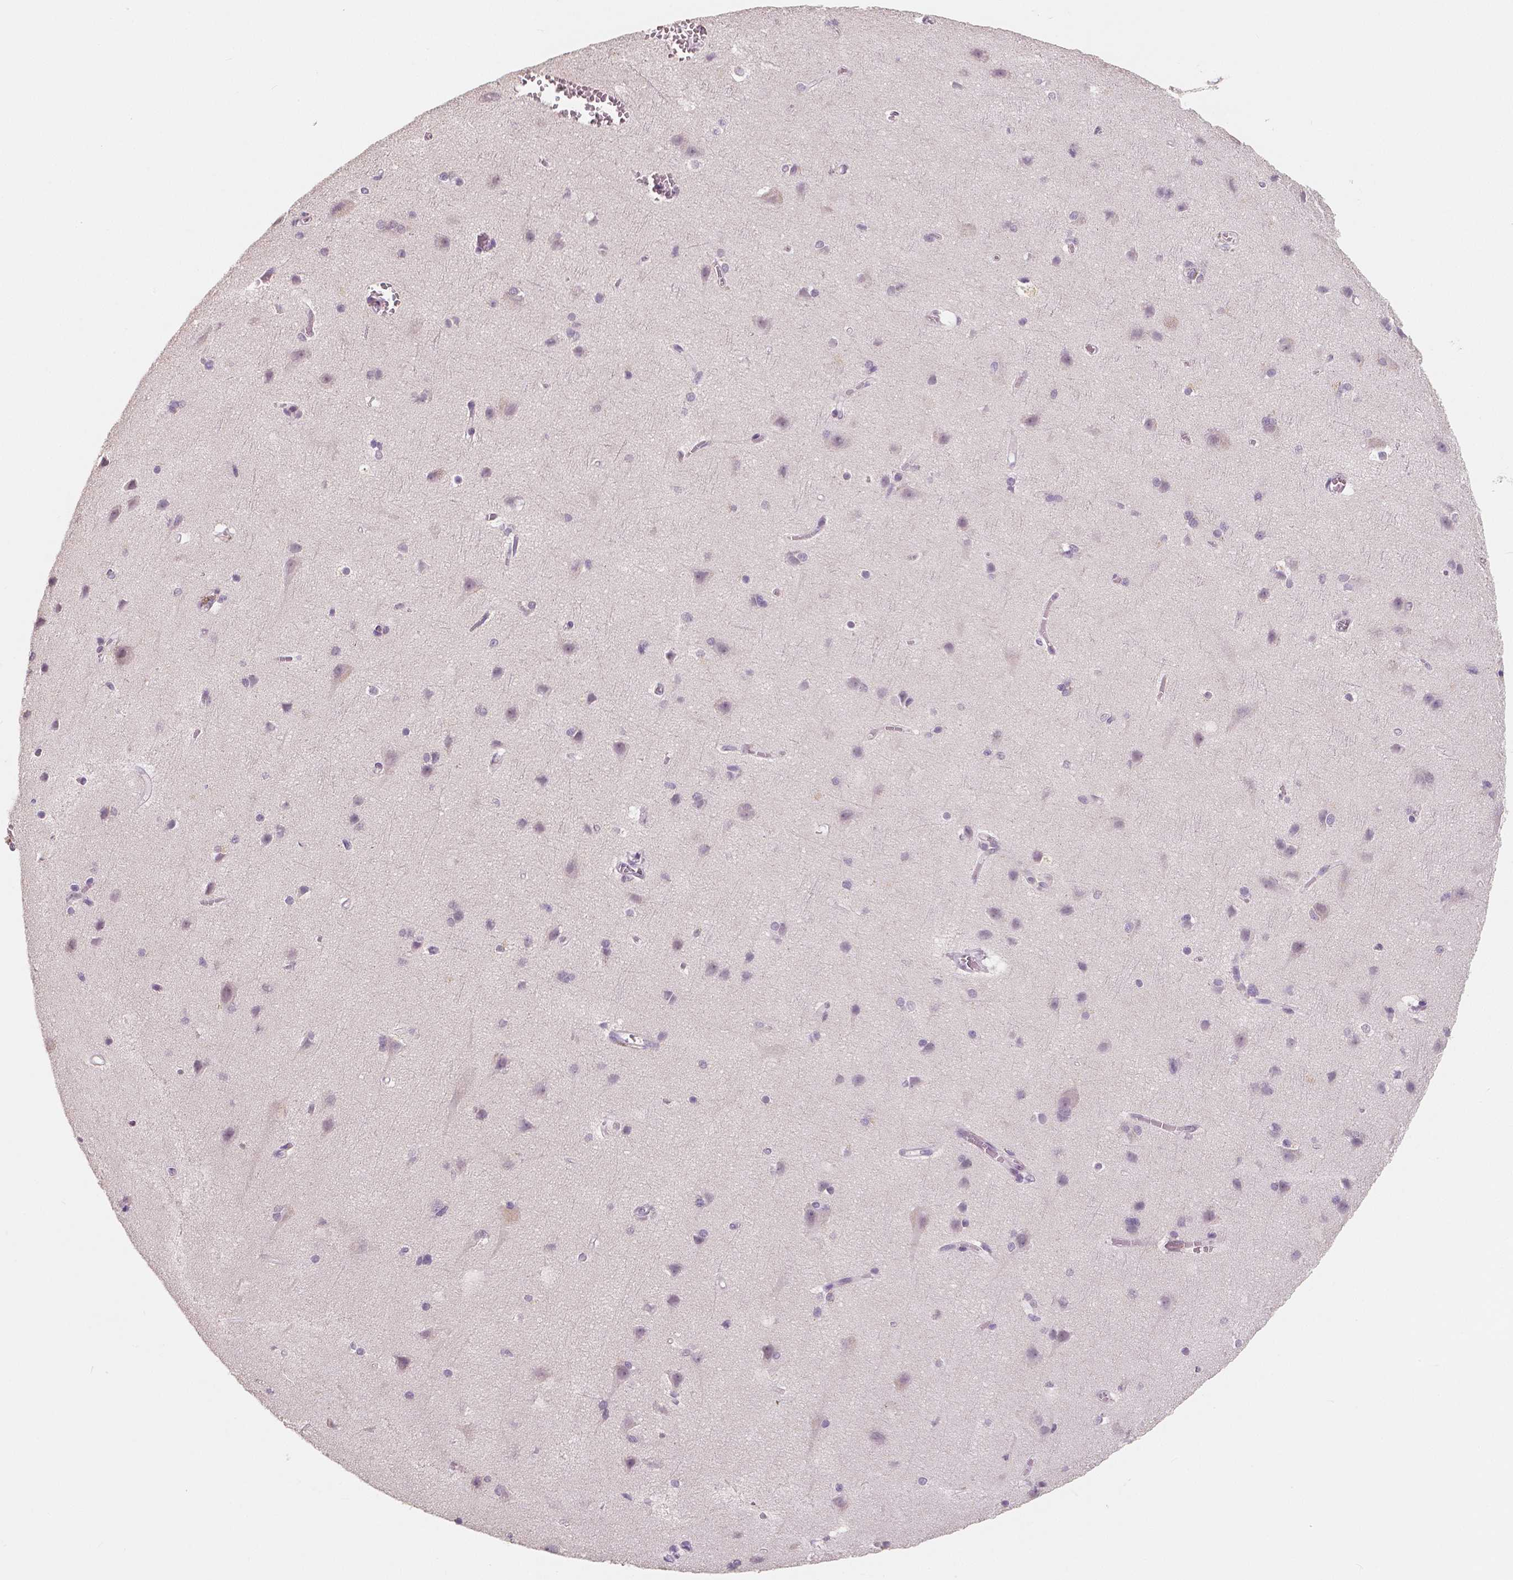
{"staining": {"intensity": "negative", "quantity": "none", "location": "none"}, "tissue": "cerebral cortex", "cell_type": "Endothelial cells", "image_type": "normal", "snomed": [{"axis": "morphology", "description": "Normal tissue, NOS"}, {"axis": "topography", "description": "Cerebral cortex"}], "caption": "Immunohistochemistry (IHC) micrograph of normal cerebral cortex stained for a protein (brown), which displays no expression in endothelial cells. (DAB (3,3'-diaminobenzidine) IHC with hematoxylin counter stain).", "gene": "RNASE7", "patient": {"sex": "male", "age": 37}}